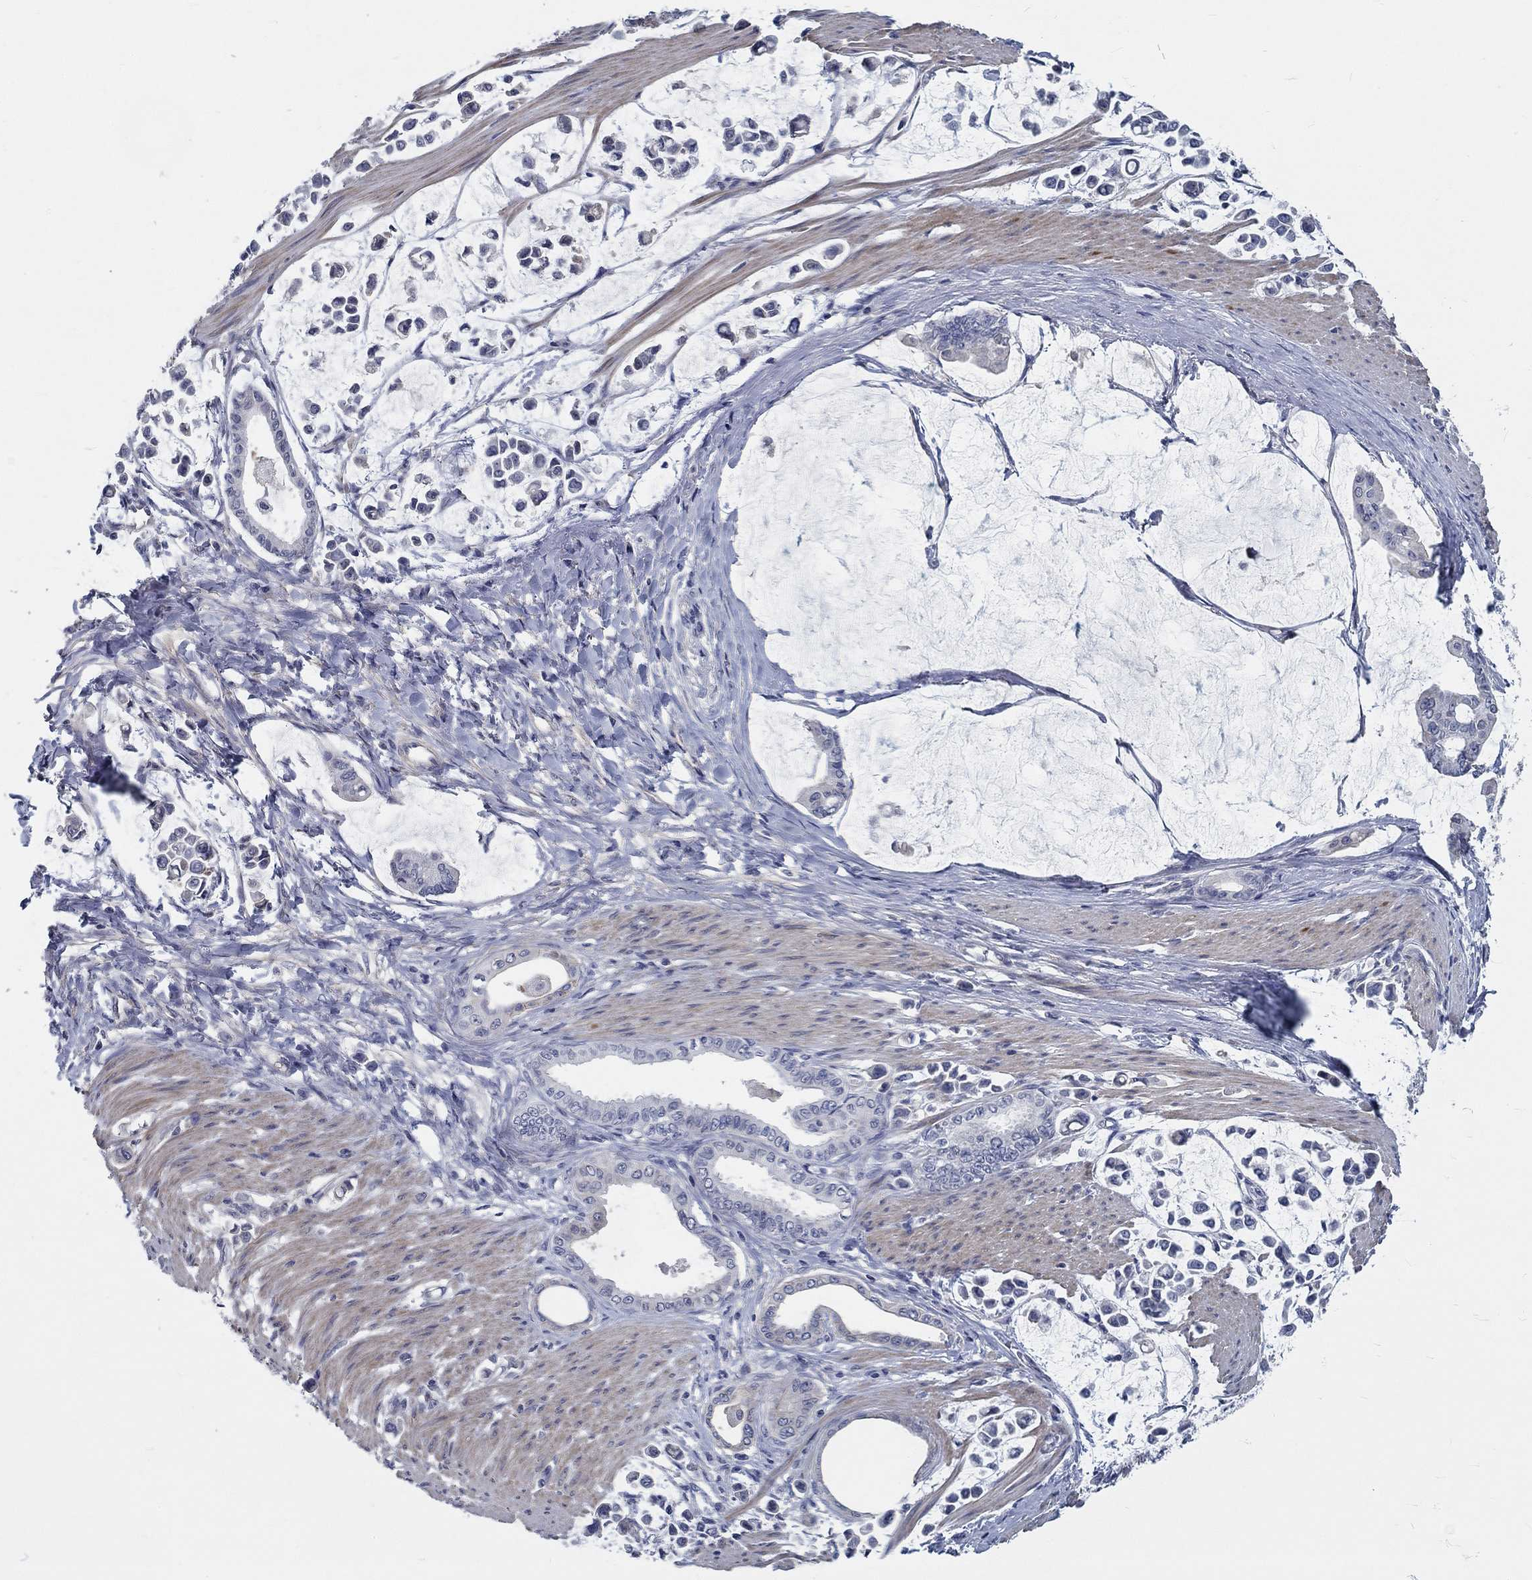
{"staining": {"intensity": "negative", "quantity": "none", "location": "none"}, "tissue": "stomach cancer", "cell_type": "Tumor cells", "image_type": "cancer", "snomed": [{"axis": "morphology", "description": "Adenocarcinoma, NOS"}, {"axis": "topography", "description": "Stomach"}], "caption": "High magnification brightfield microscopy of stomach cancer (adenocarcinoma) stained with DAB (3,3'-diaminobenzidine) (brown) and counterstained with hematoxylin (blue): tumor cells show no significant positivity.", "gene": "MYBPC1", "patient": {"sex": "male", "age": 82}}